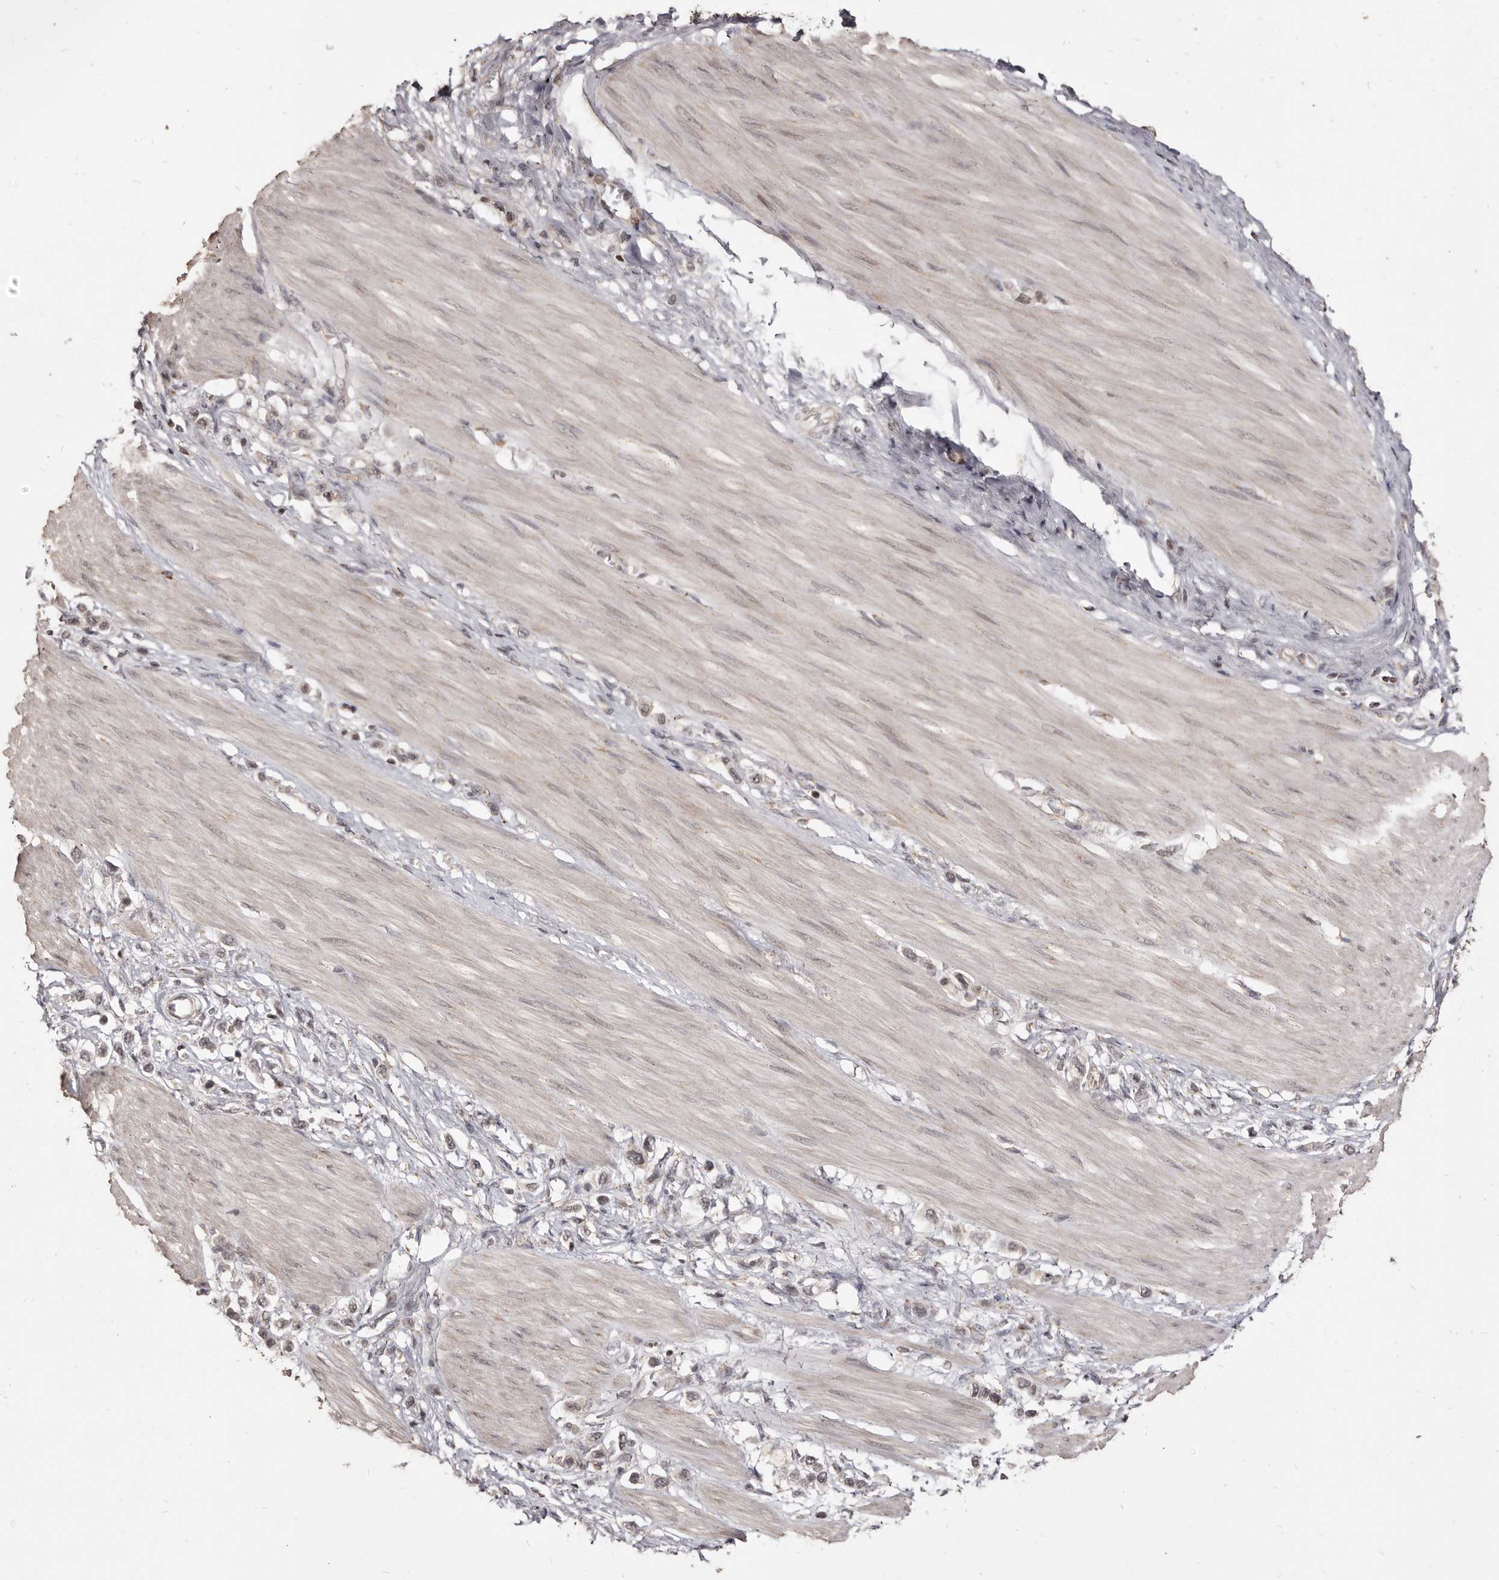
{"staining": {"intensity": "weak", "quantity": "<25%", "location": "nuclear"}, "tissue": "stomach cancer", "cell_type": "Tumor cells", "image_type": "cancer", "snomed": [{"axis": "morphology", "description": "Adenocarcinoma, NOS"}, {"axis": "topography", "description": "Stomach"}], "caption": "IHC histopathology image of stomach cancer stained for a protein (brown), which shows no expression in tumor cells. (DAB IHC with hematoxylin counter stain).", "gene": "THUMPD1", "patient": {"sex": "female", "age": 65}}